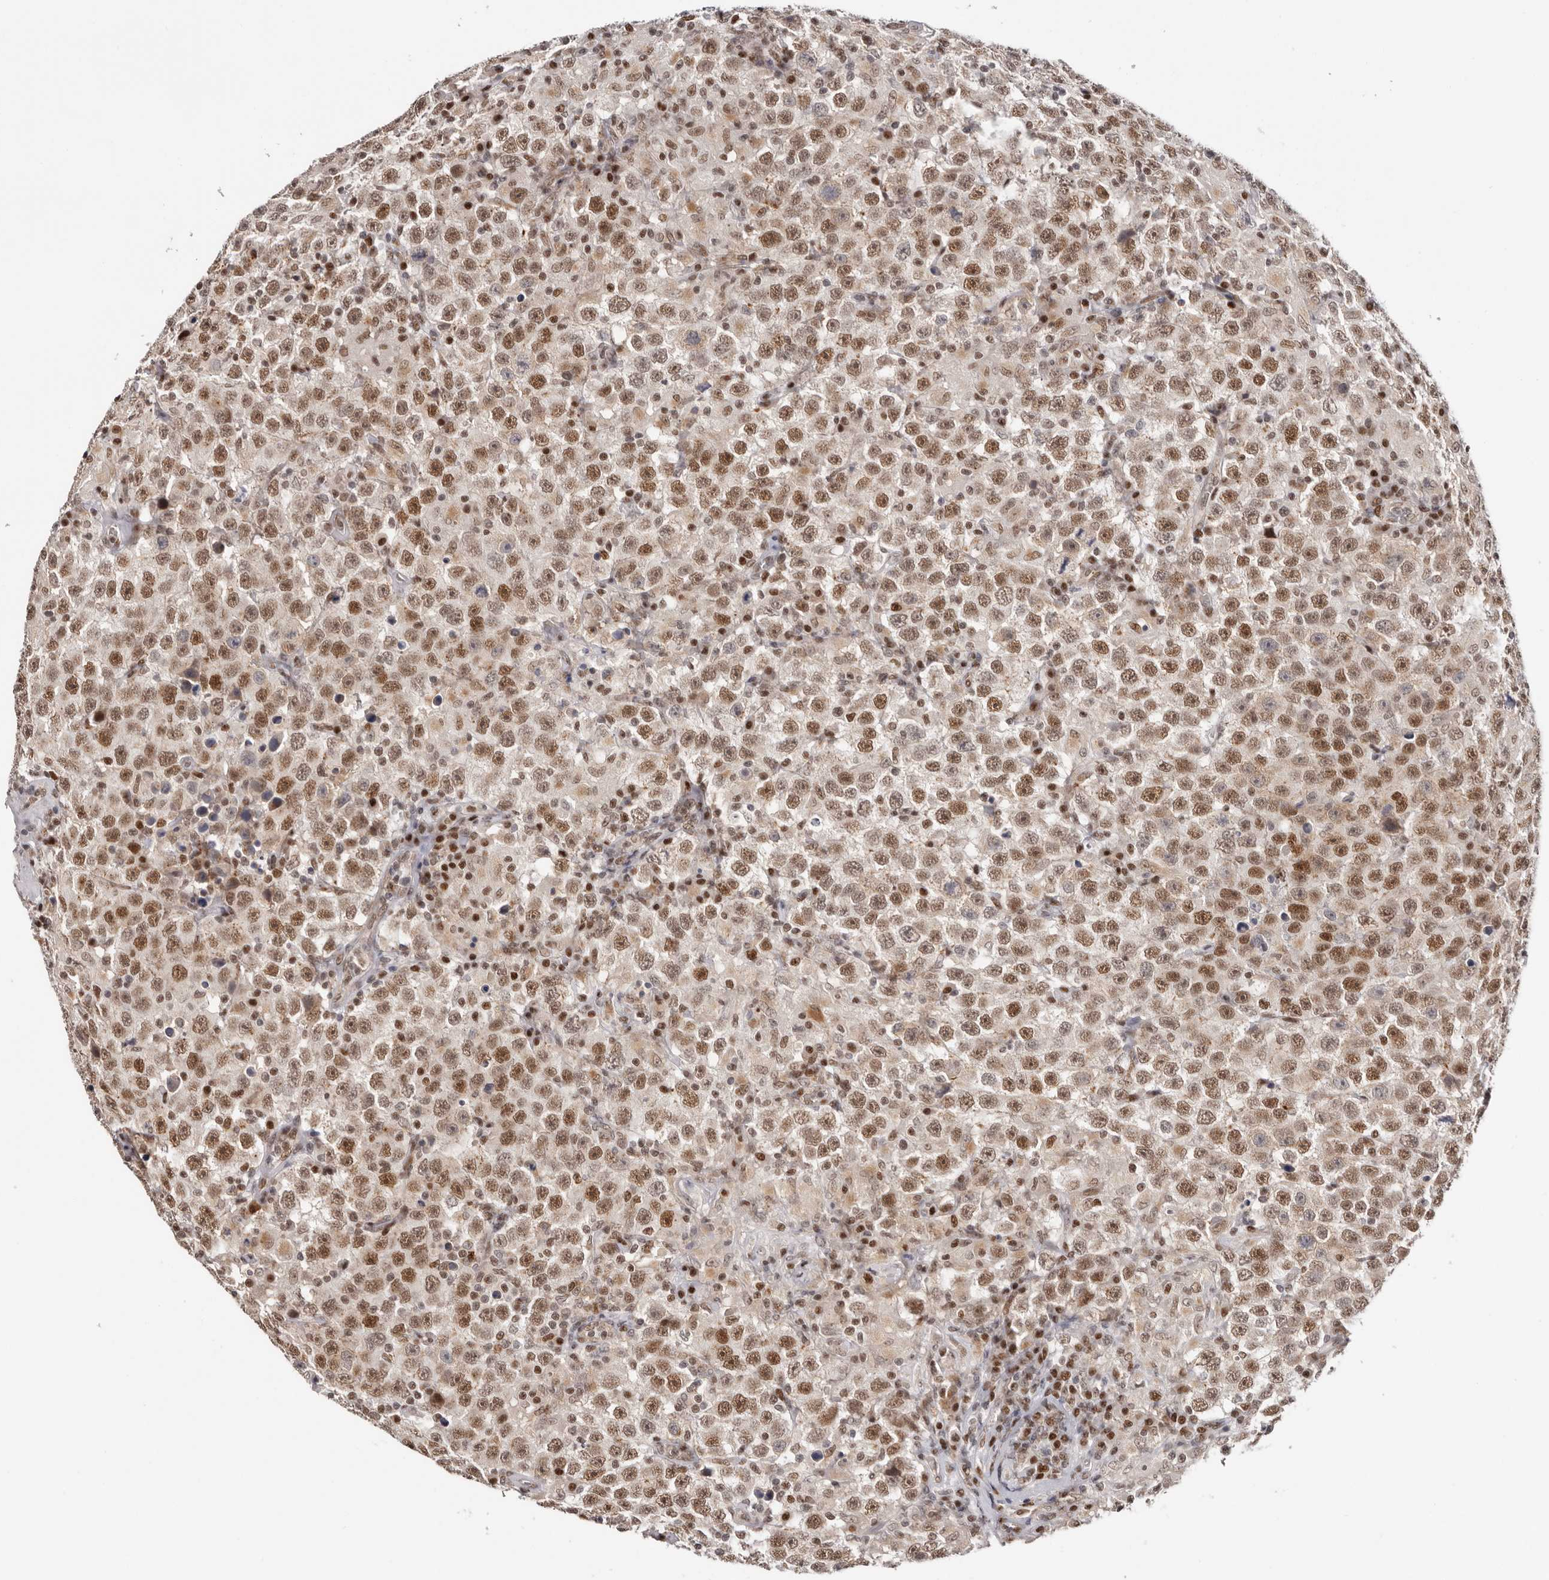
{"staining": {"intensity": "moderate", "quantity": ">75%", "location": "nuclear"}, "tissue": "testis cancer", "cell_type": "Tumor cells", "image_type": "cancer", "snomed": [{"axis": "morphology", "description": "Seminoma, NOS"}, {"axis": "topography", "description": "Testis"}], "caption": "IHC (DAB (3,3'-diaminobenzidine)) staining of human seminoma (testis) reveals moderate nuclear protein staining in approximately >75% of tumor cells.", "gene": "SMAD7", "patient": {"sex": "male", "age": 41}}